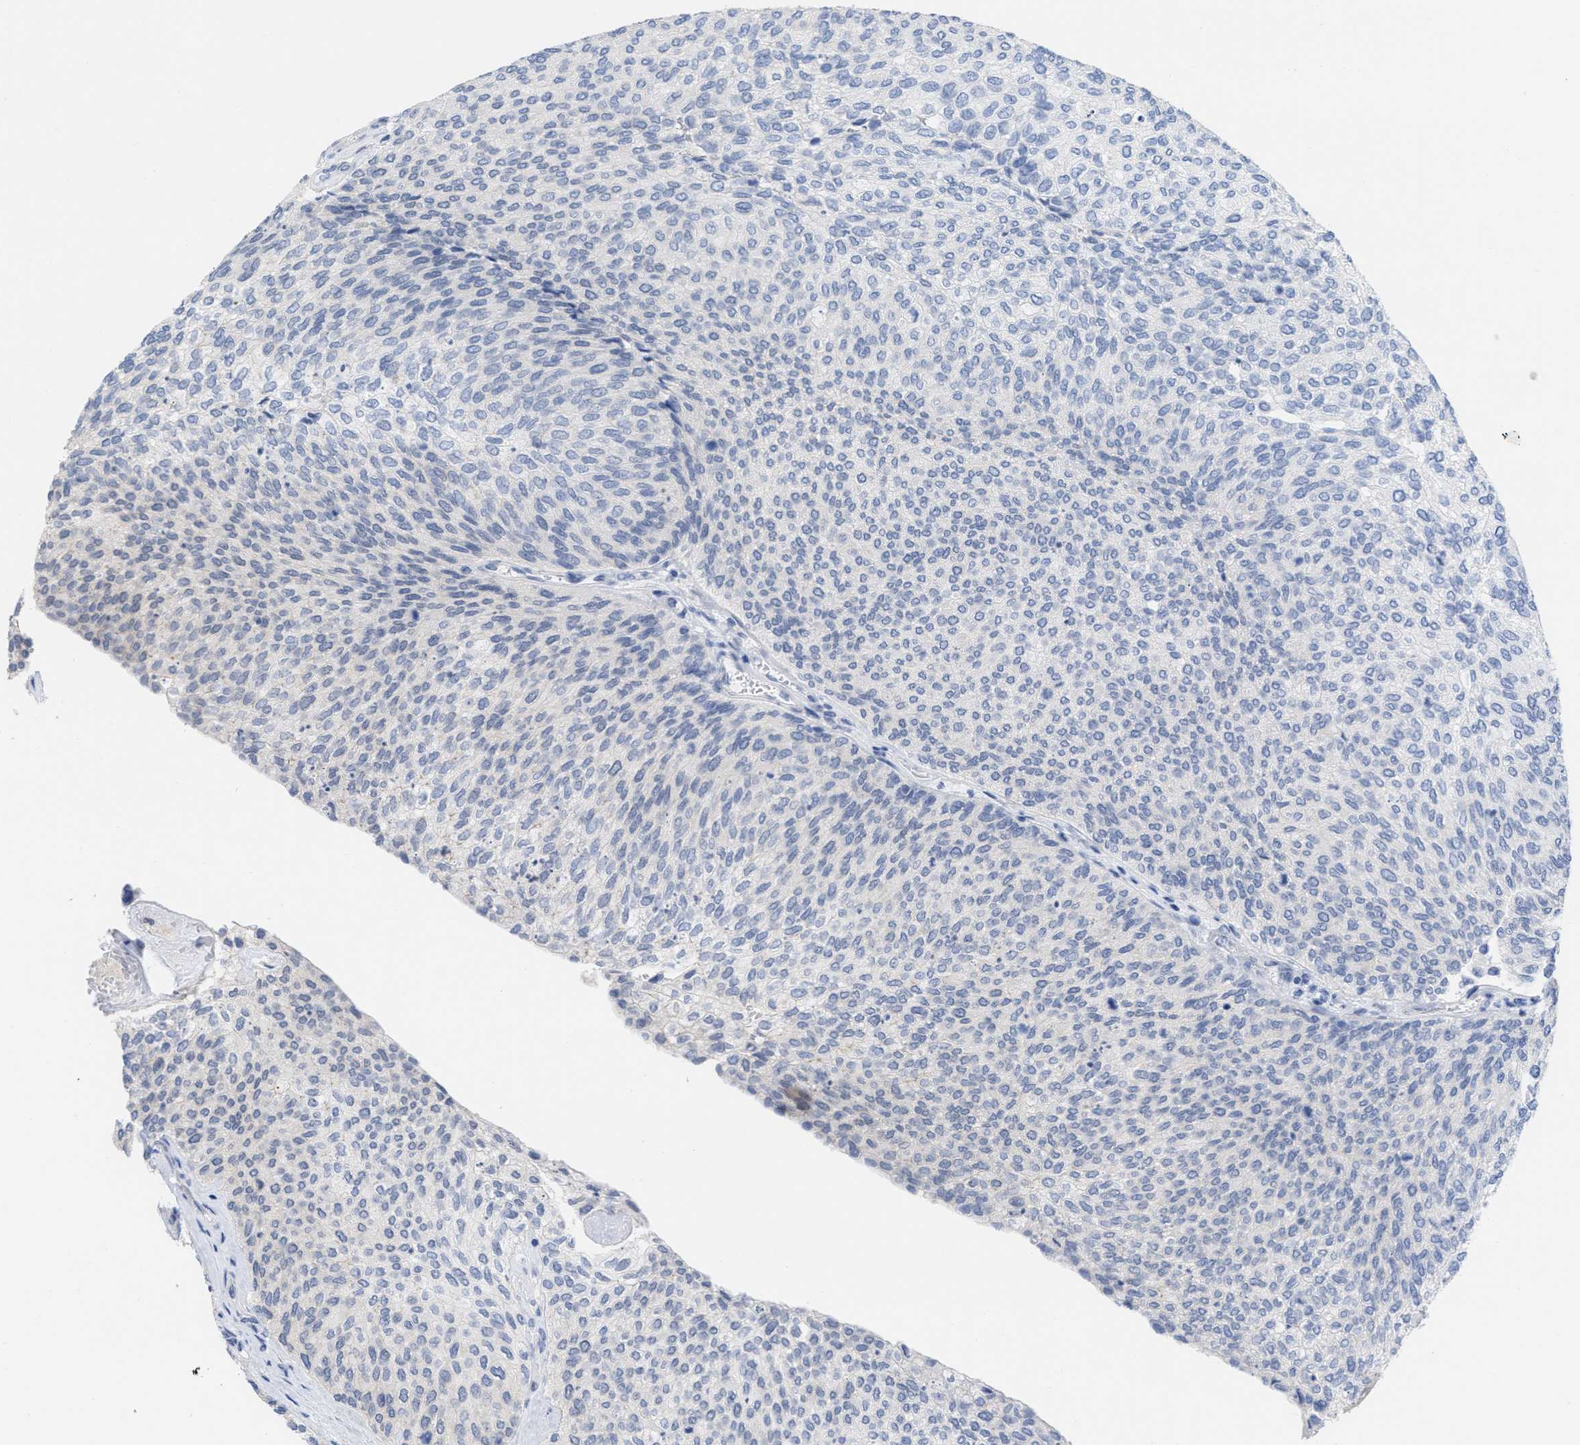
{"staining": {"intensity": "negative", "quantity": "none", "location": "none"}, "tissue": "urothelial cancer", "cell_type": "Tumor cells", "image_type": "cancer", "snomed": [{"axis": "morphology", "description": "Urothelial carcinoma, Low grade"}, {"axis": "topography", "description": "Urinary bladder"}], "caption": "This is an immunohistochemistry histopathology image of urothelial cancer. There is no positivity in tumor cells.", "gene": "ACKR1", "patient": {"sex": "female", "age": 79}}